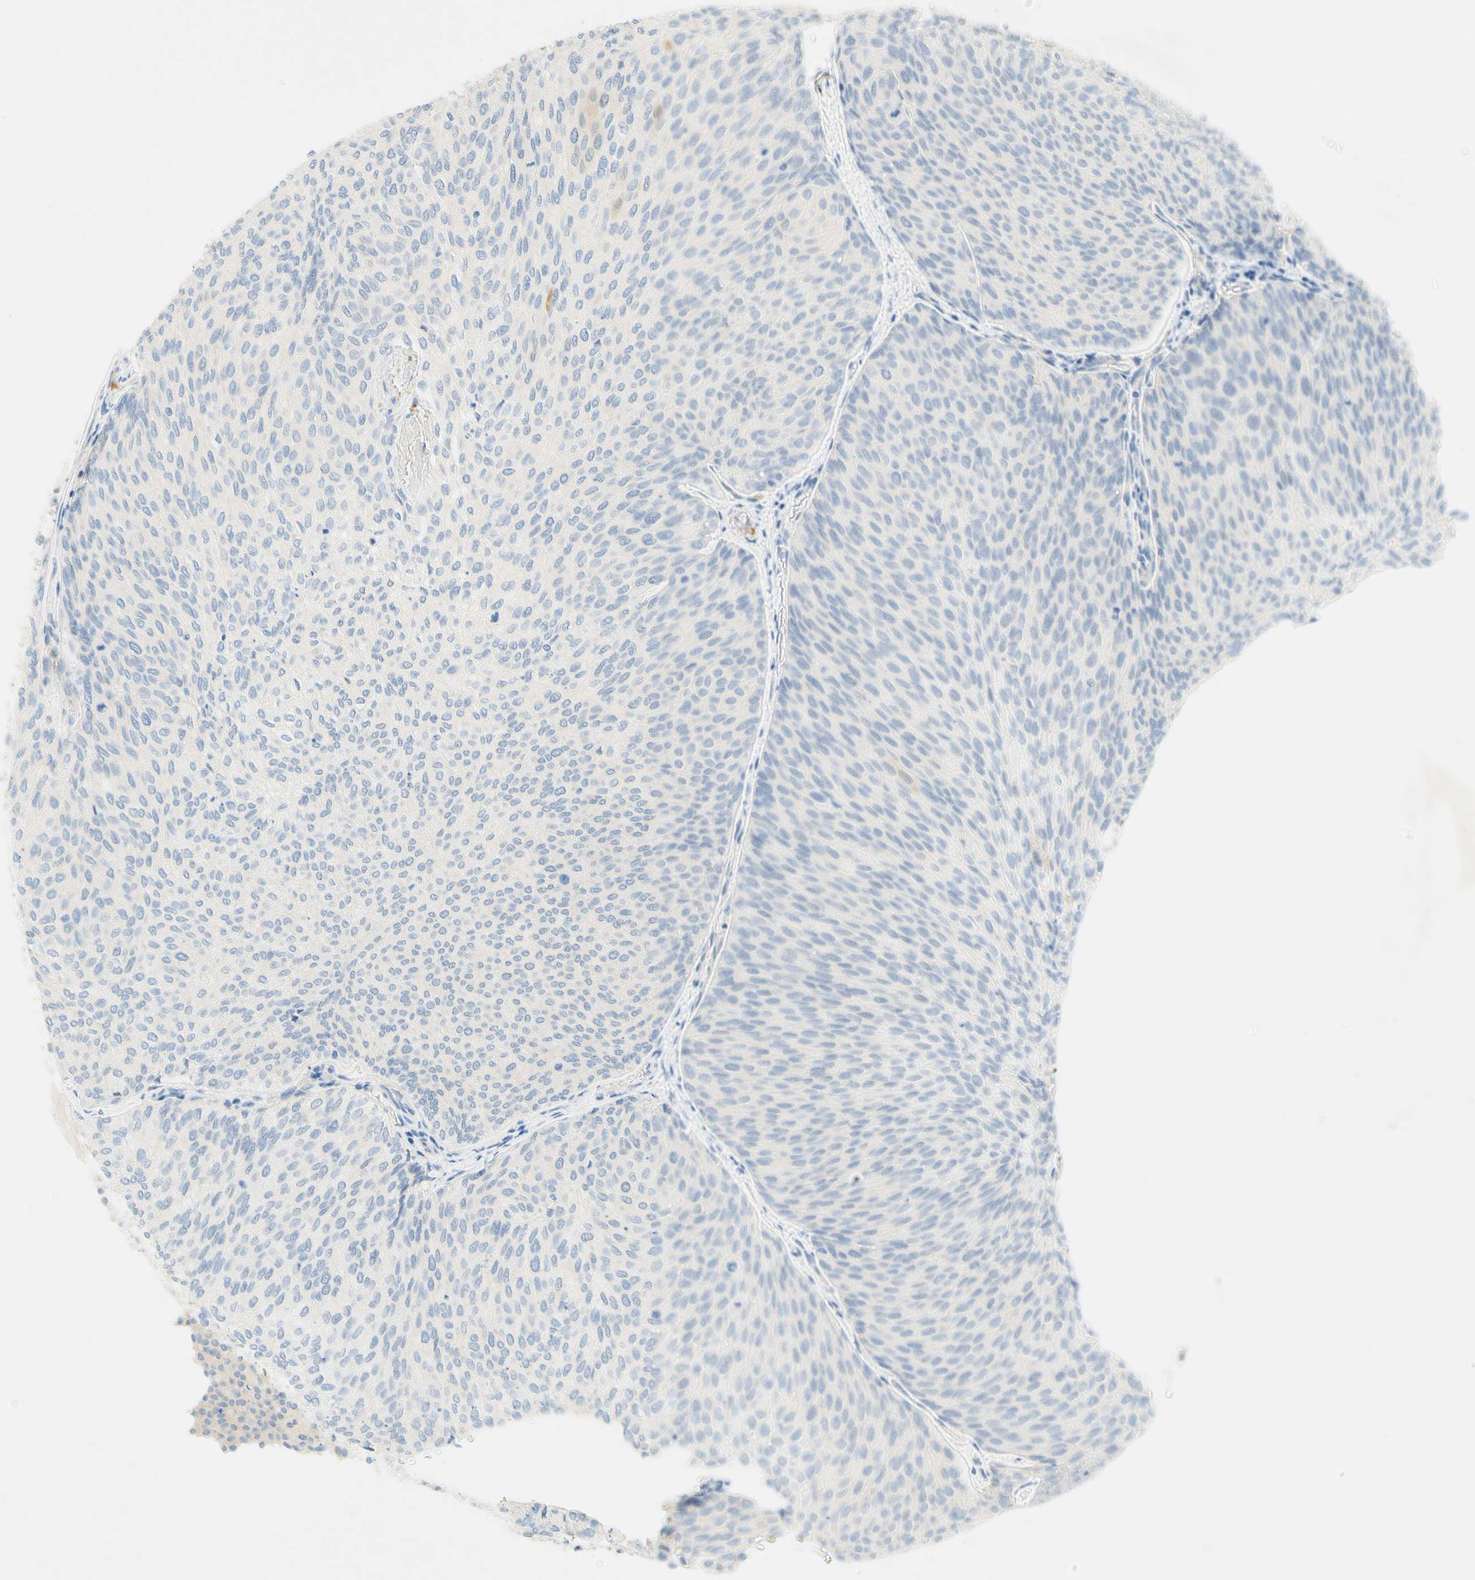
{"staining": {"intensity": "weak", "quantity": "<25%", "location": "cytoplasmic/membranous"}, "tissue": "urothelial cancer", "cell_type": "Tumor cells", "image_type": "cancer", "snomed": [{"axis": "morphology", "description": "Urothelial carcinoma, Low grade"}, {"axis": "topography", "description": "Urinary bladder"}], "caption": "Immunohistochemistry histopathology image of neoplastic tissue: human urothelial cancer stained with DAB (3,3'-diaminobenzidine) demonstrates no significant protein expression in tumor cells.", "gene": "ENTREP2", "patient": {"sex": "female", "age": 79}}